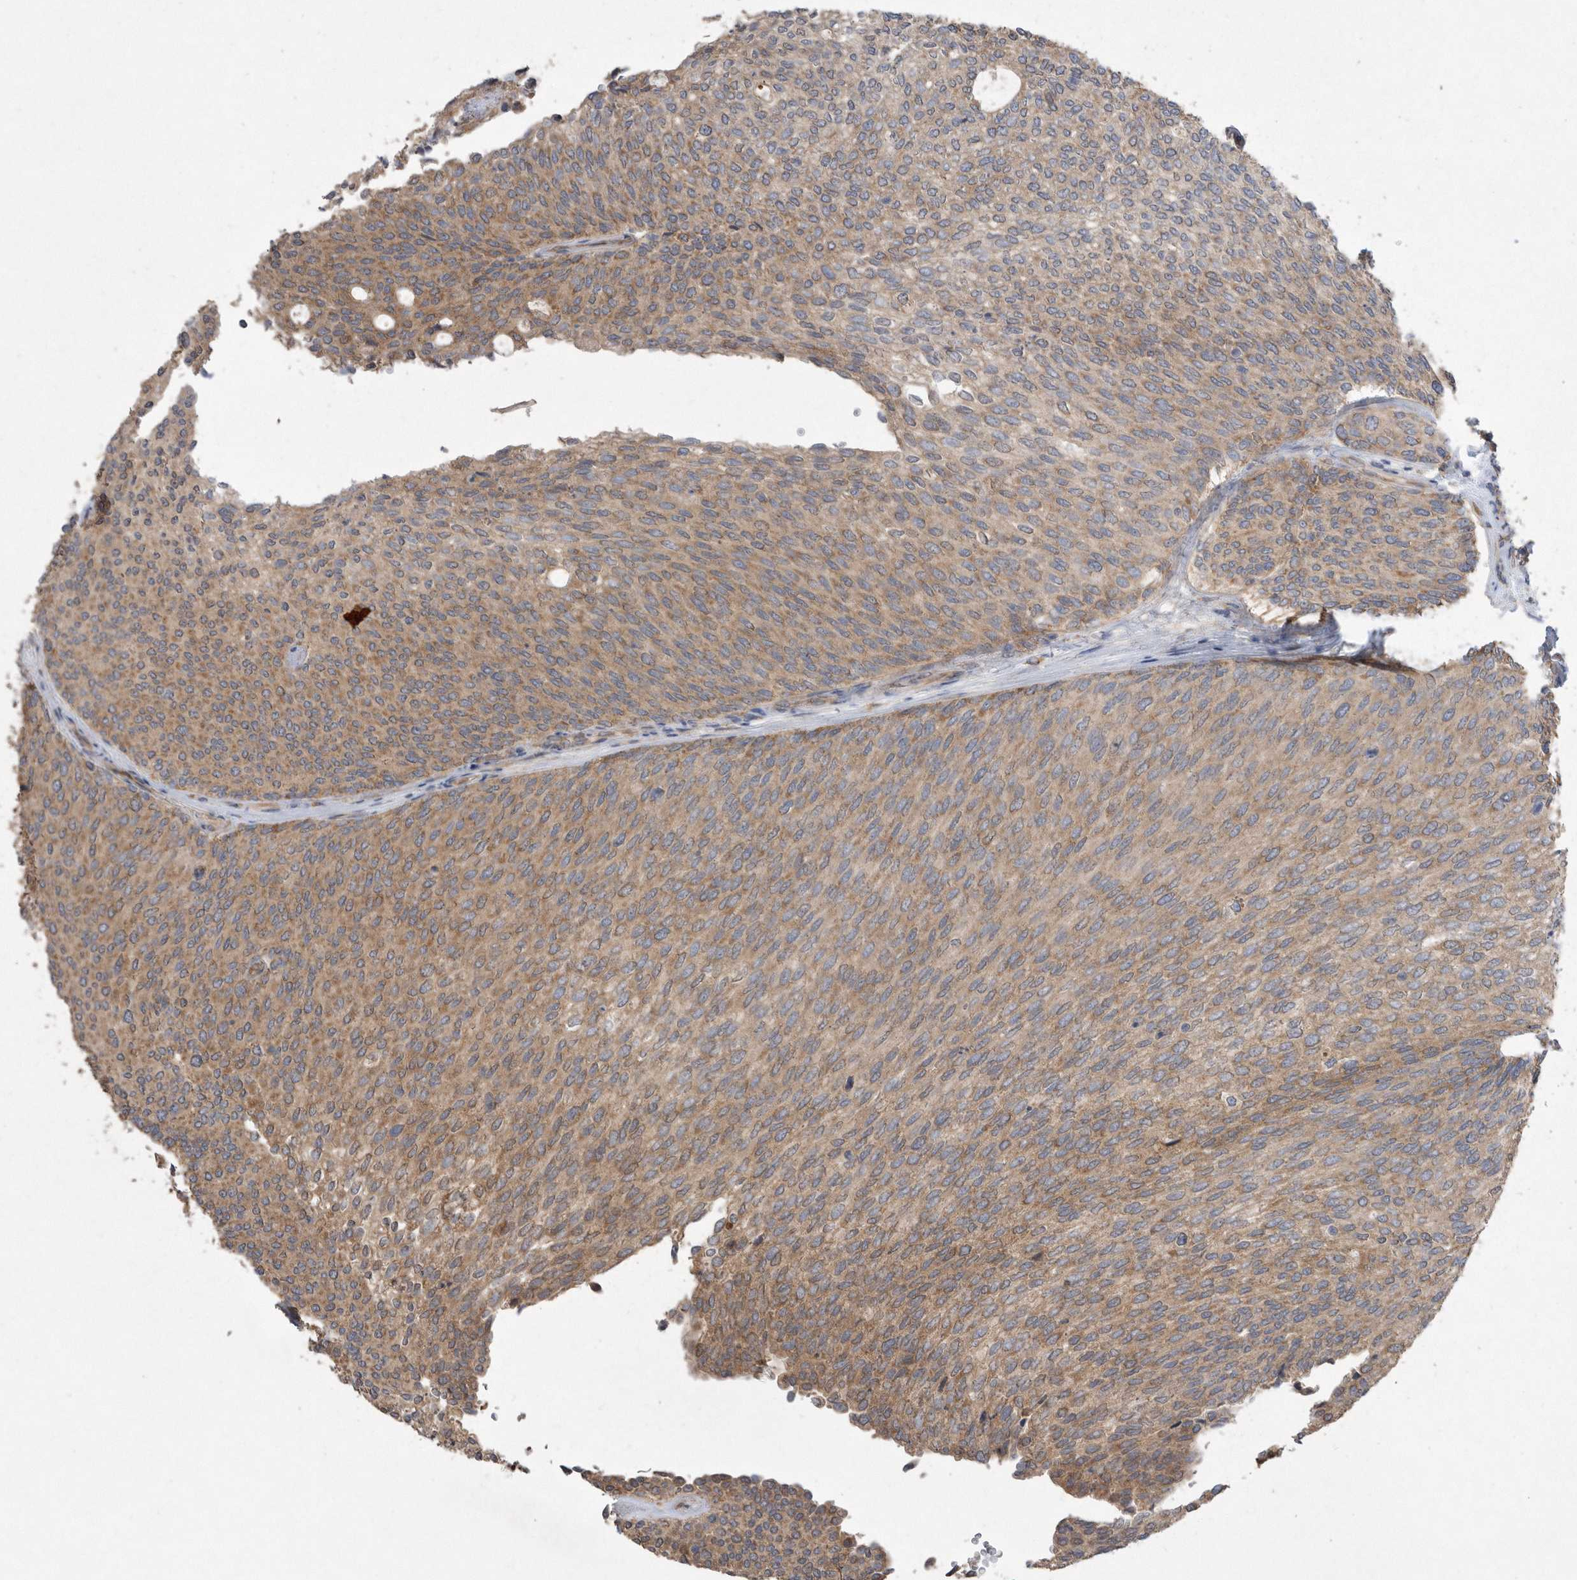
{"staining": {"intensity": "moderate", "quantity": ">75%", "location": "cytoplasmic/membranous"}, "tissue": "urothelial cancer", "cell_type": "Tumor cells", "image_type": "cancer", "snomed": [{"axis": "morphology", "description": "Urothelial carcinoma, Low grade"}, {"axis": "topography", "description": "Urinary bladder"}], "caption": "Urothelial carcinoma (low-grade) stained with a protein marker reveals moderate staining in tumor cells.", "gene": "PON2", "patient": {"sex": "female", "age": 79}}